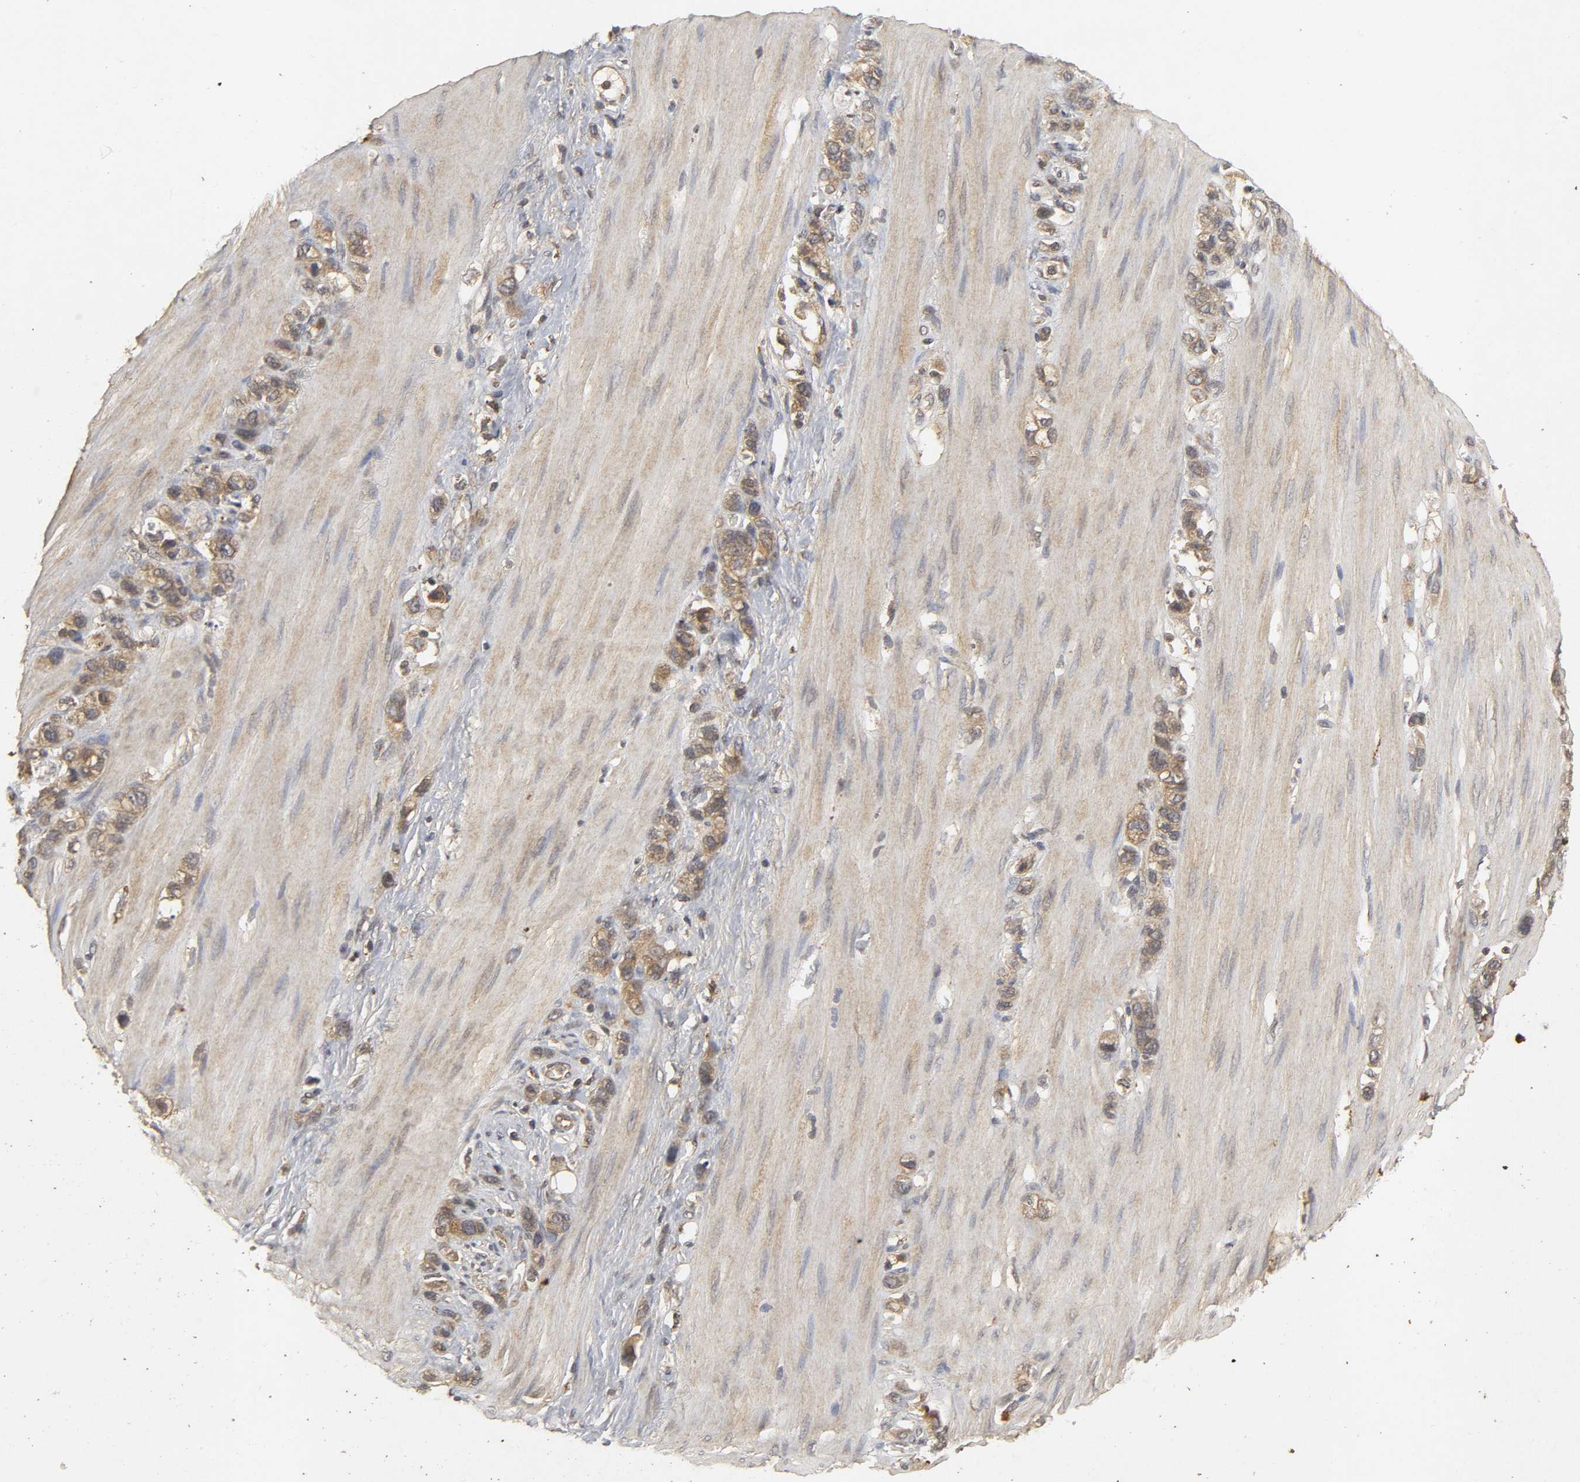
{"staining": {"intensity": "moderate", "quantity": ">75%", "location": "cytoplasmic/membranous"}, "tissue": "stomach cancer", "cell_type": "Tumor cells", "image_type": "cancer", "snomed": [{"axis": "morphology", "description": "Normal tissue, NOS"}, {"axis": "morphology", "description": "Adenocarcinoma, NOS"}, {"axis": "morphology", "description": "Adenocarcinoma, High grade"}, {"axis": "topography", "description": "Stomach, upper"}, {"axis": "topography", "description": "Stomach"}], "caption": "A brown stain highlights moderate cytoplasmic/membranous expression of a protein in human high-grade adenocarcinoma (stomach) tumor cells.", "gene": "TRAF6", "patient": {"sex": "female", "age": 65}}